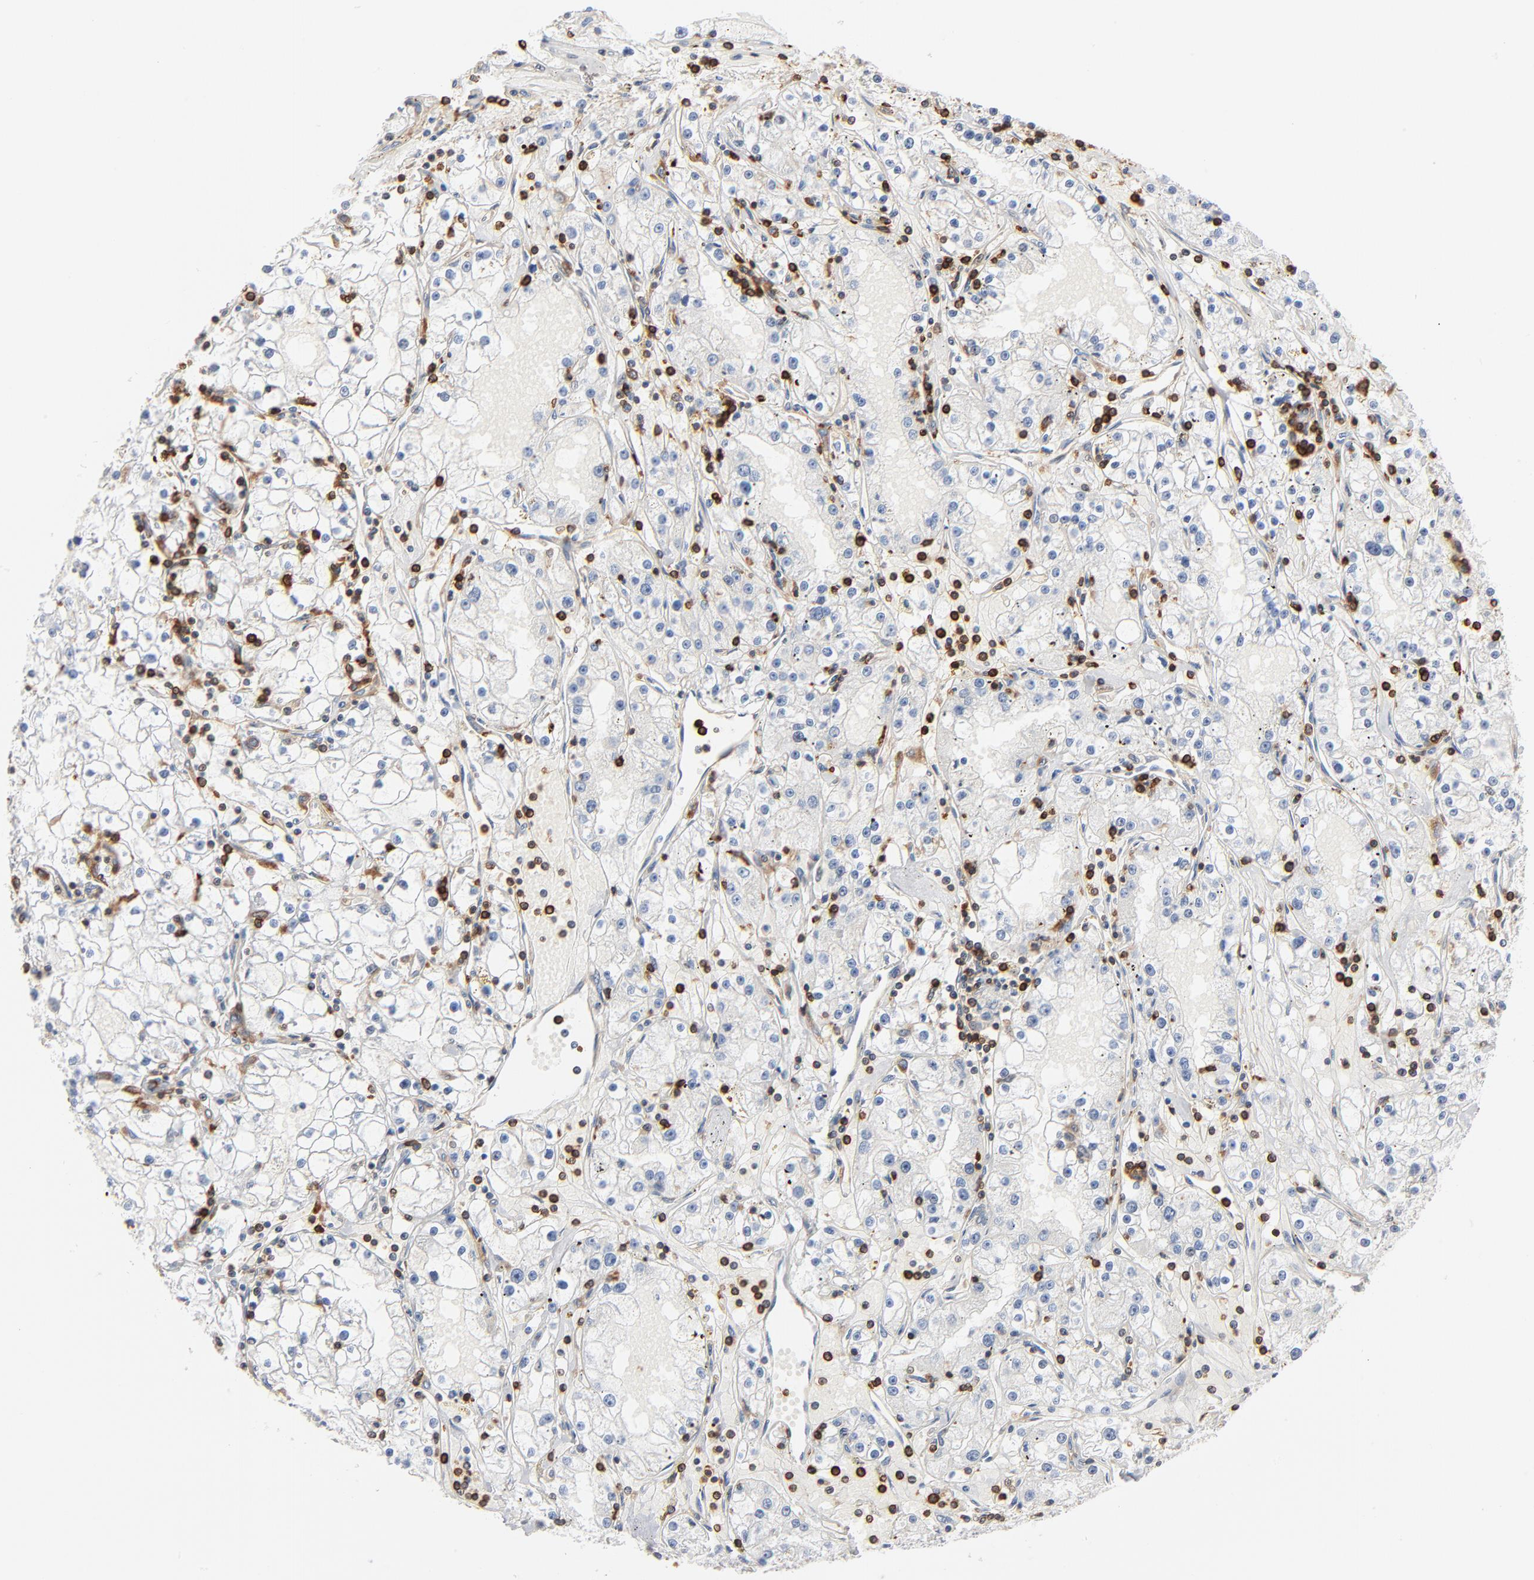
{"staining": {"intensity": "negative", "quantity": "none", "location": "none"}, "tissue": "renal cancer", "cell_type": "Tumor cells", "image_type": "cancer", "snomed": [{"axis": "morphology", "description": "Adenocarcinoma, NOS"}, {"axis": "topography", "description": "Kidney"}], "caption": "Immunohistochemical staining of renal cancer demonstrates no significant expression in tumor cells.", "gene": "SH3KBP1", "patient": {"sex": "male", "age": 56}}